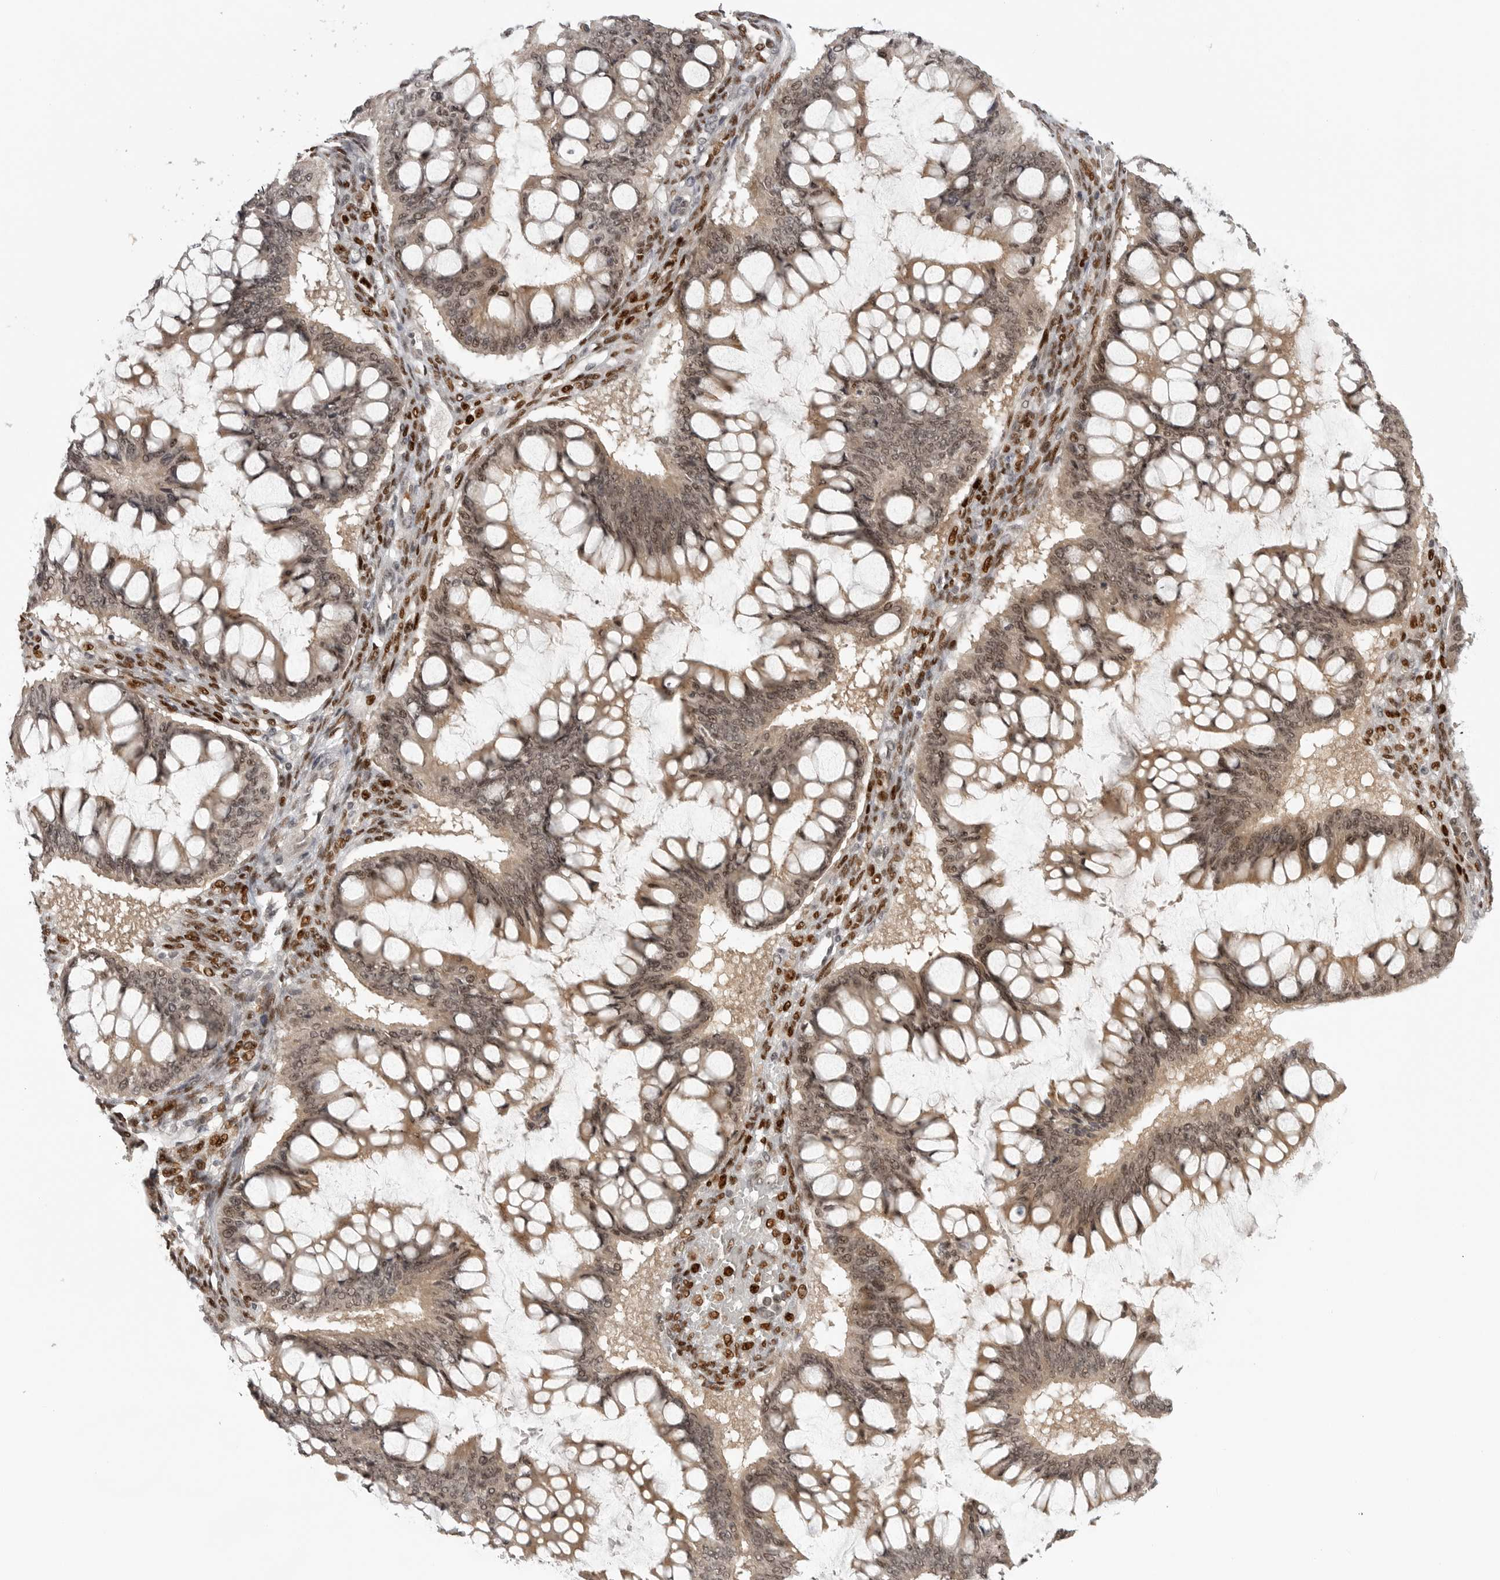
{"staining": {"intensity": "moderate", "quantity": ">75%", "location": "cytoplasmic/membranous,nuclear"}, "tissue": "ovarian cancer", "cell_type": "Tumor cells", "image_type": "cancer", "snomed": [{"axis": "morphology", "description": "Cystadenocarcinoma, mucinous, NOS"}, {"axis": "topography", "description": "Ovary"}], "caption": "Moderate cytoplasmic/membranous and nuclear positivity for a protein is present in approximately >75% of tumor cells of mucinous cystadenocarcinoma (ovarian) using immunohistochemistry.", "gene": "PEG3", "patient": {"sex": "female", "age": 73}}